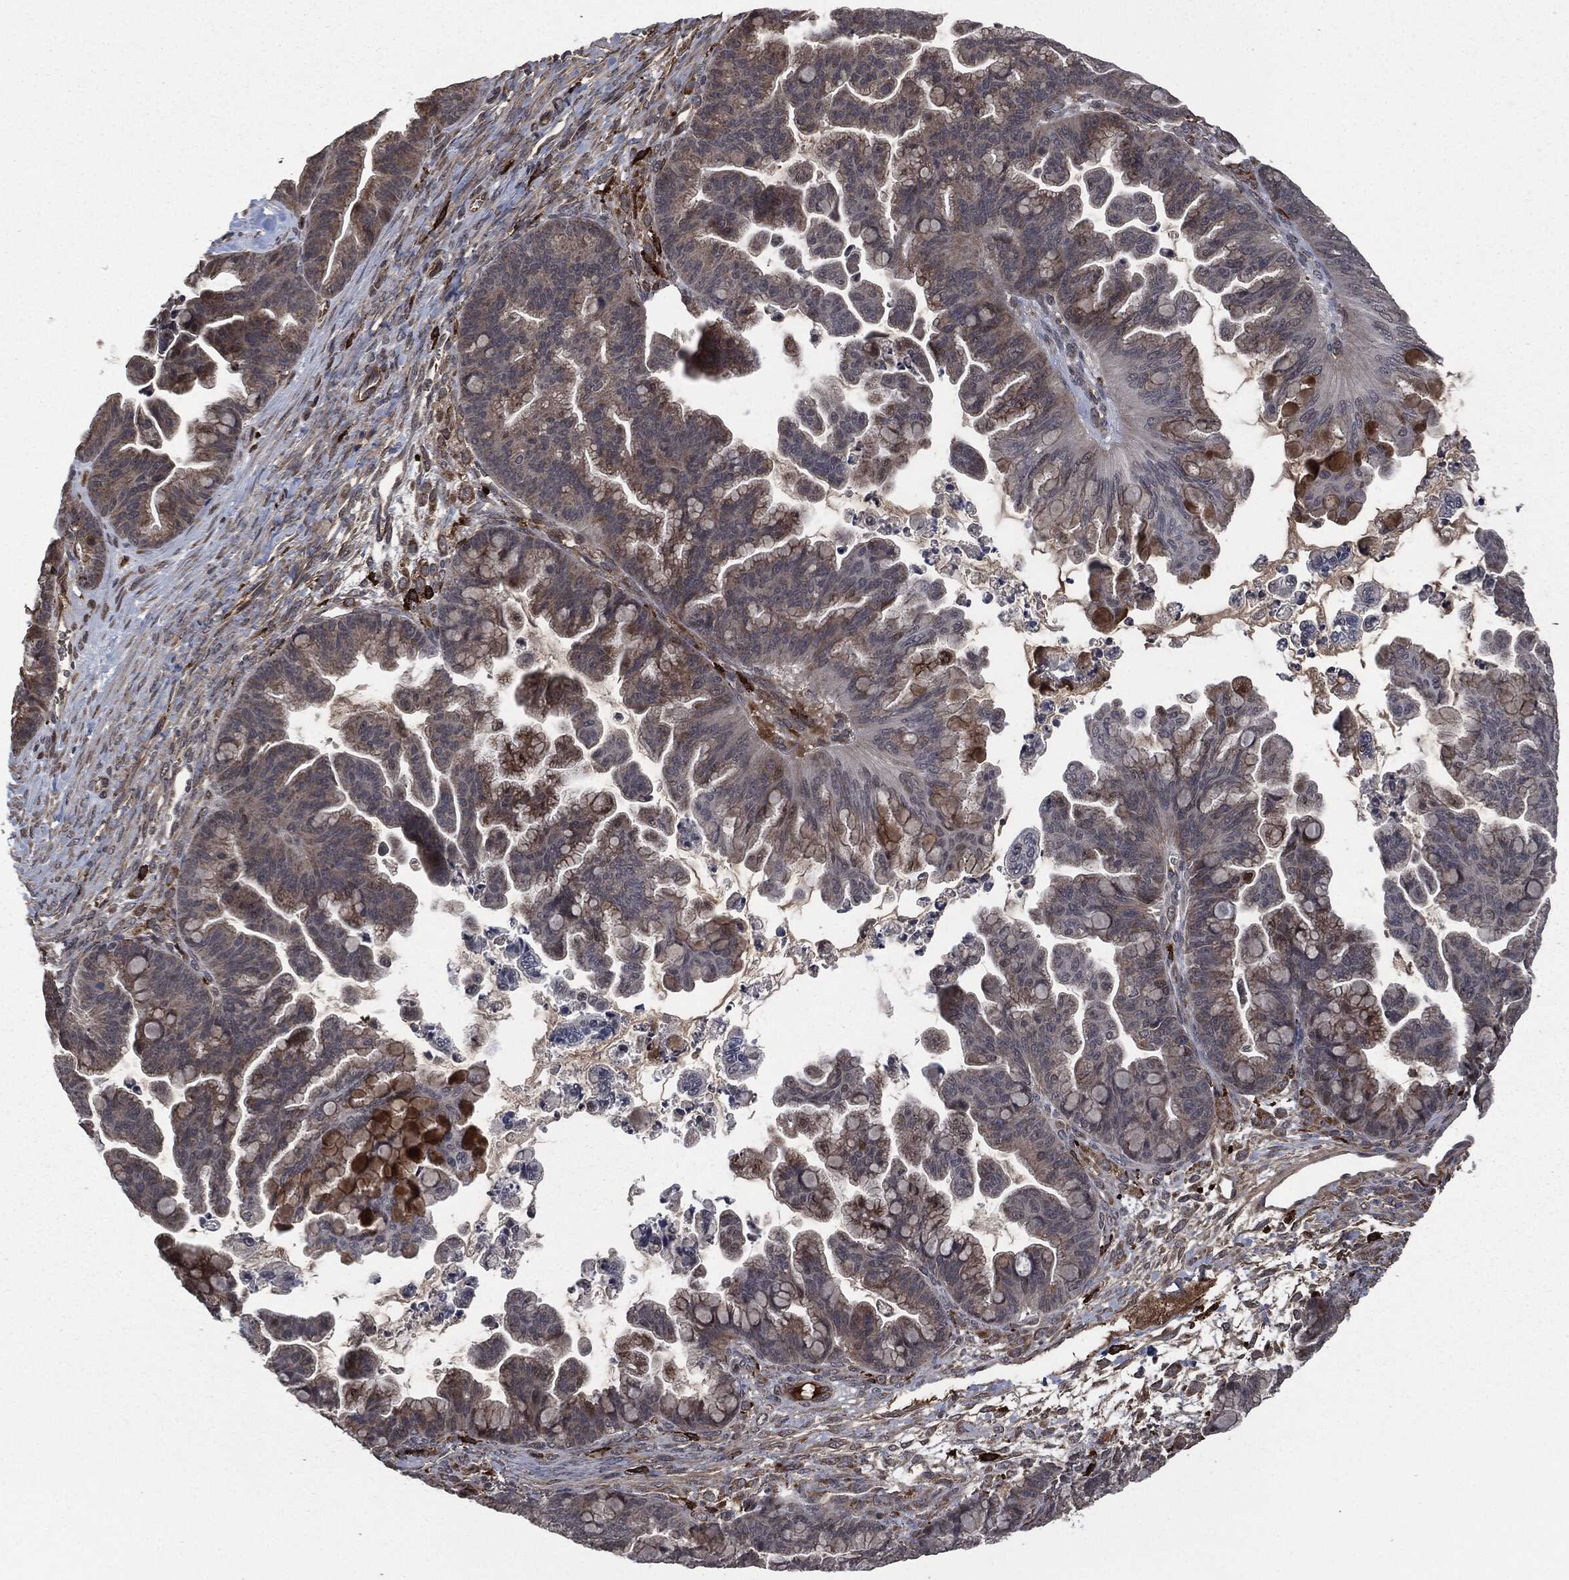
{"staining": {"intensity": "negative", "quantity": "none", "location": "none"}, "tissue": "ovarian cancer", "cell_type": "Tumor cells", "image_type": "cancer", "snomed": [{"axis": "morphology", "description": "Cystadenocarcinoma, mucinous, NOS"}, {"axis": "topography", "description": "Ovary"}], "caption": "High power microscopy image of an immunohistochemistry (IHC) photomicrograph of ovarian mucinous cystadenocarcinoma, revealing no significant staining in tumor cells. (Immunohistochemistry, brightfield microscopy, high magnification).", "gene": "CRABP2", "patient": {"sex": "female", "age": 67}}